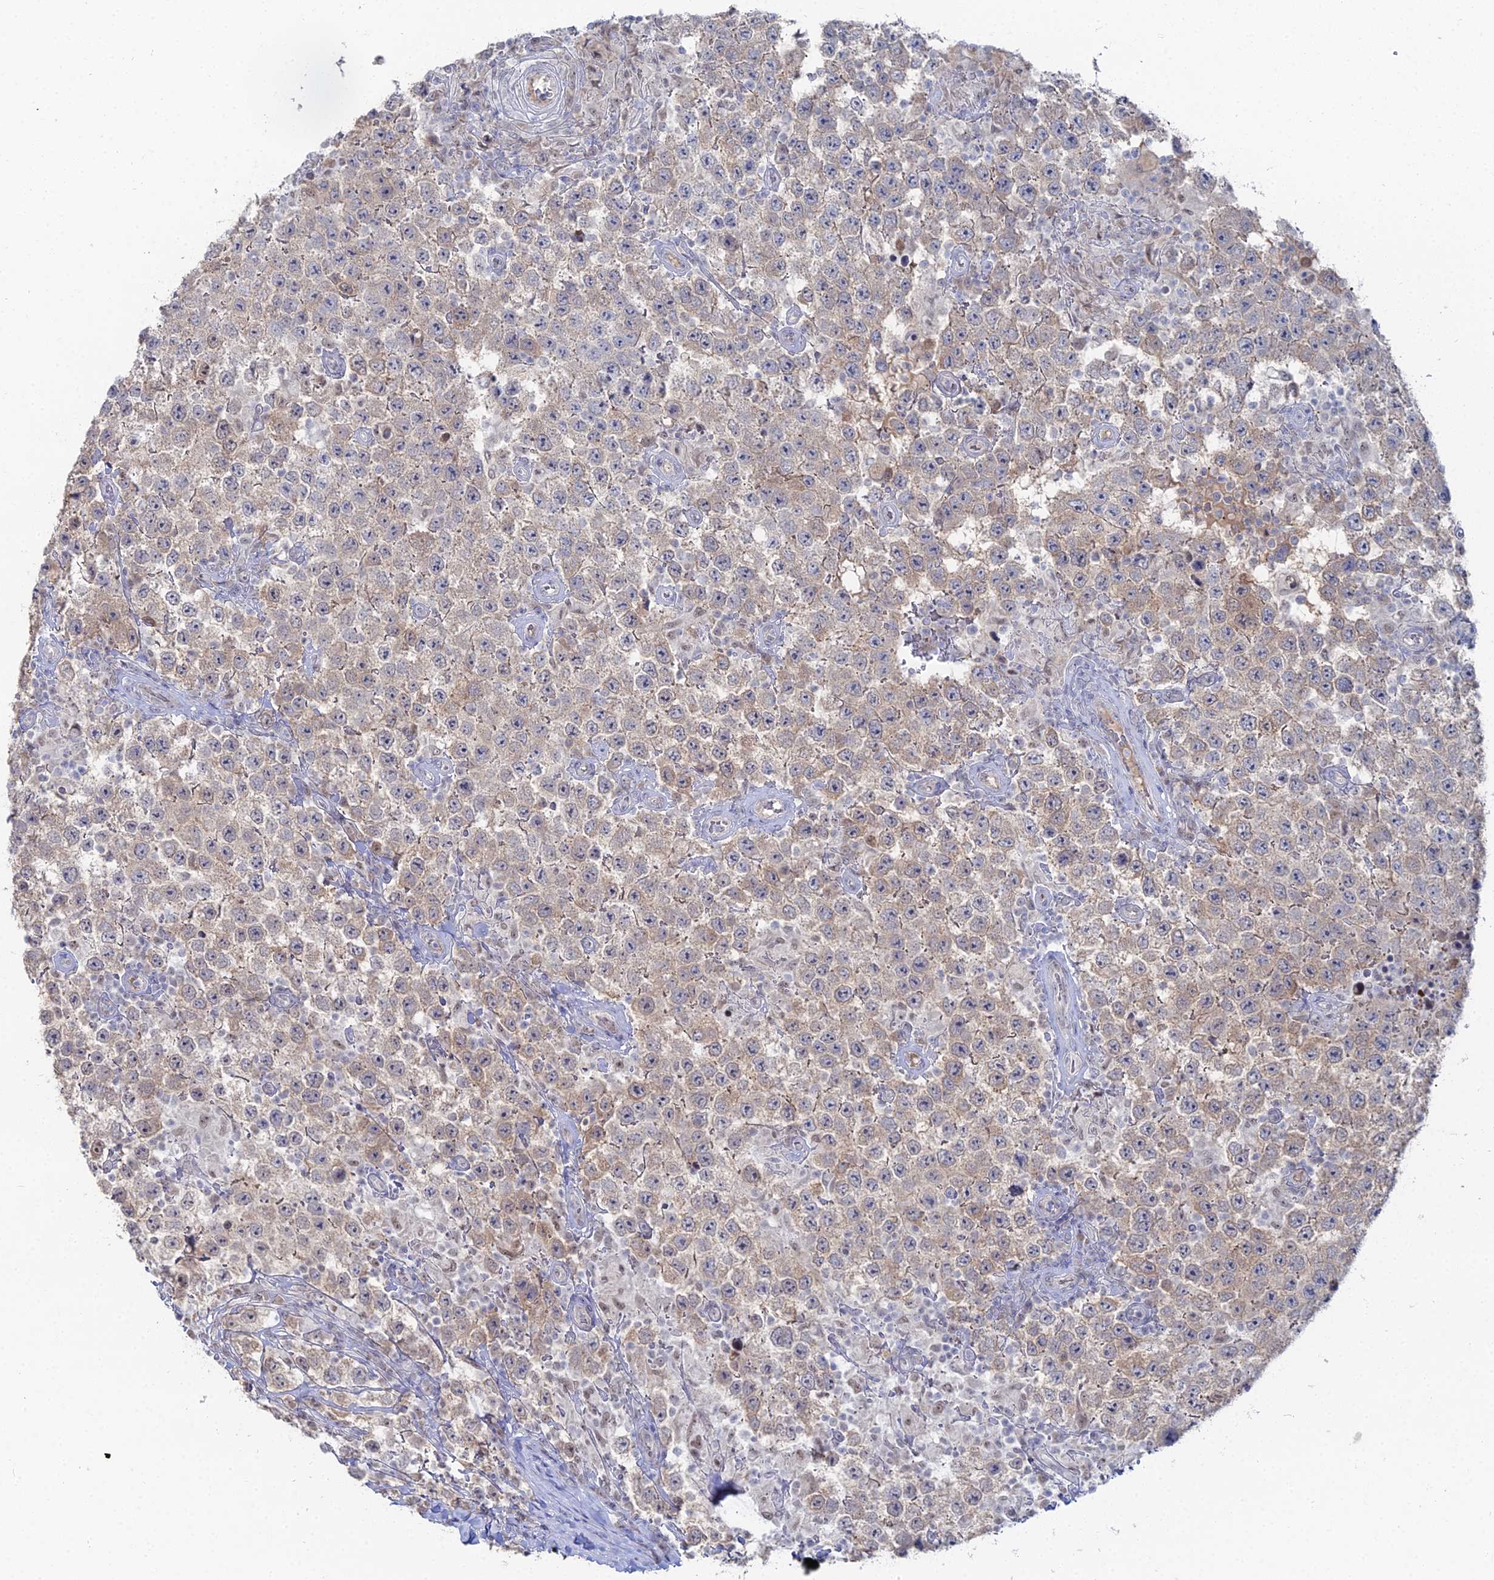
{"staining": {"intensity": "weak", "quantity": "25%-75%", "location": "cytoplasmic/membranous"}, "tissue": "testis cancer", "cell_type": "Tumor cells", "image_type": "cancer", "snomed": [{"axis": "morphology", "description": "Normal tissue, NOS"}, {"axis": "morphology", "description": "Urothelial carcinoma, High grade"}, {"axis": "morphology", "description": "Seminoma, NOS"}, {"axis": "morphology", "description": "Carcinoma, Embryonal, NOS"}, {"axis": "topography", "description": "Urinary bladder"}, {"axis": "topography", "description": "Testis"}], "caption": "Testis cancer (seminoma) was stained to show a protein in brown. There is low levels of weak cytoplasmic/membranous staining in approximately 25%-75% of tumor cells.", "gene": "THAP4", "patient": {"sex": "male", "age": 41}}